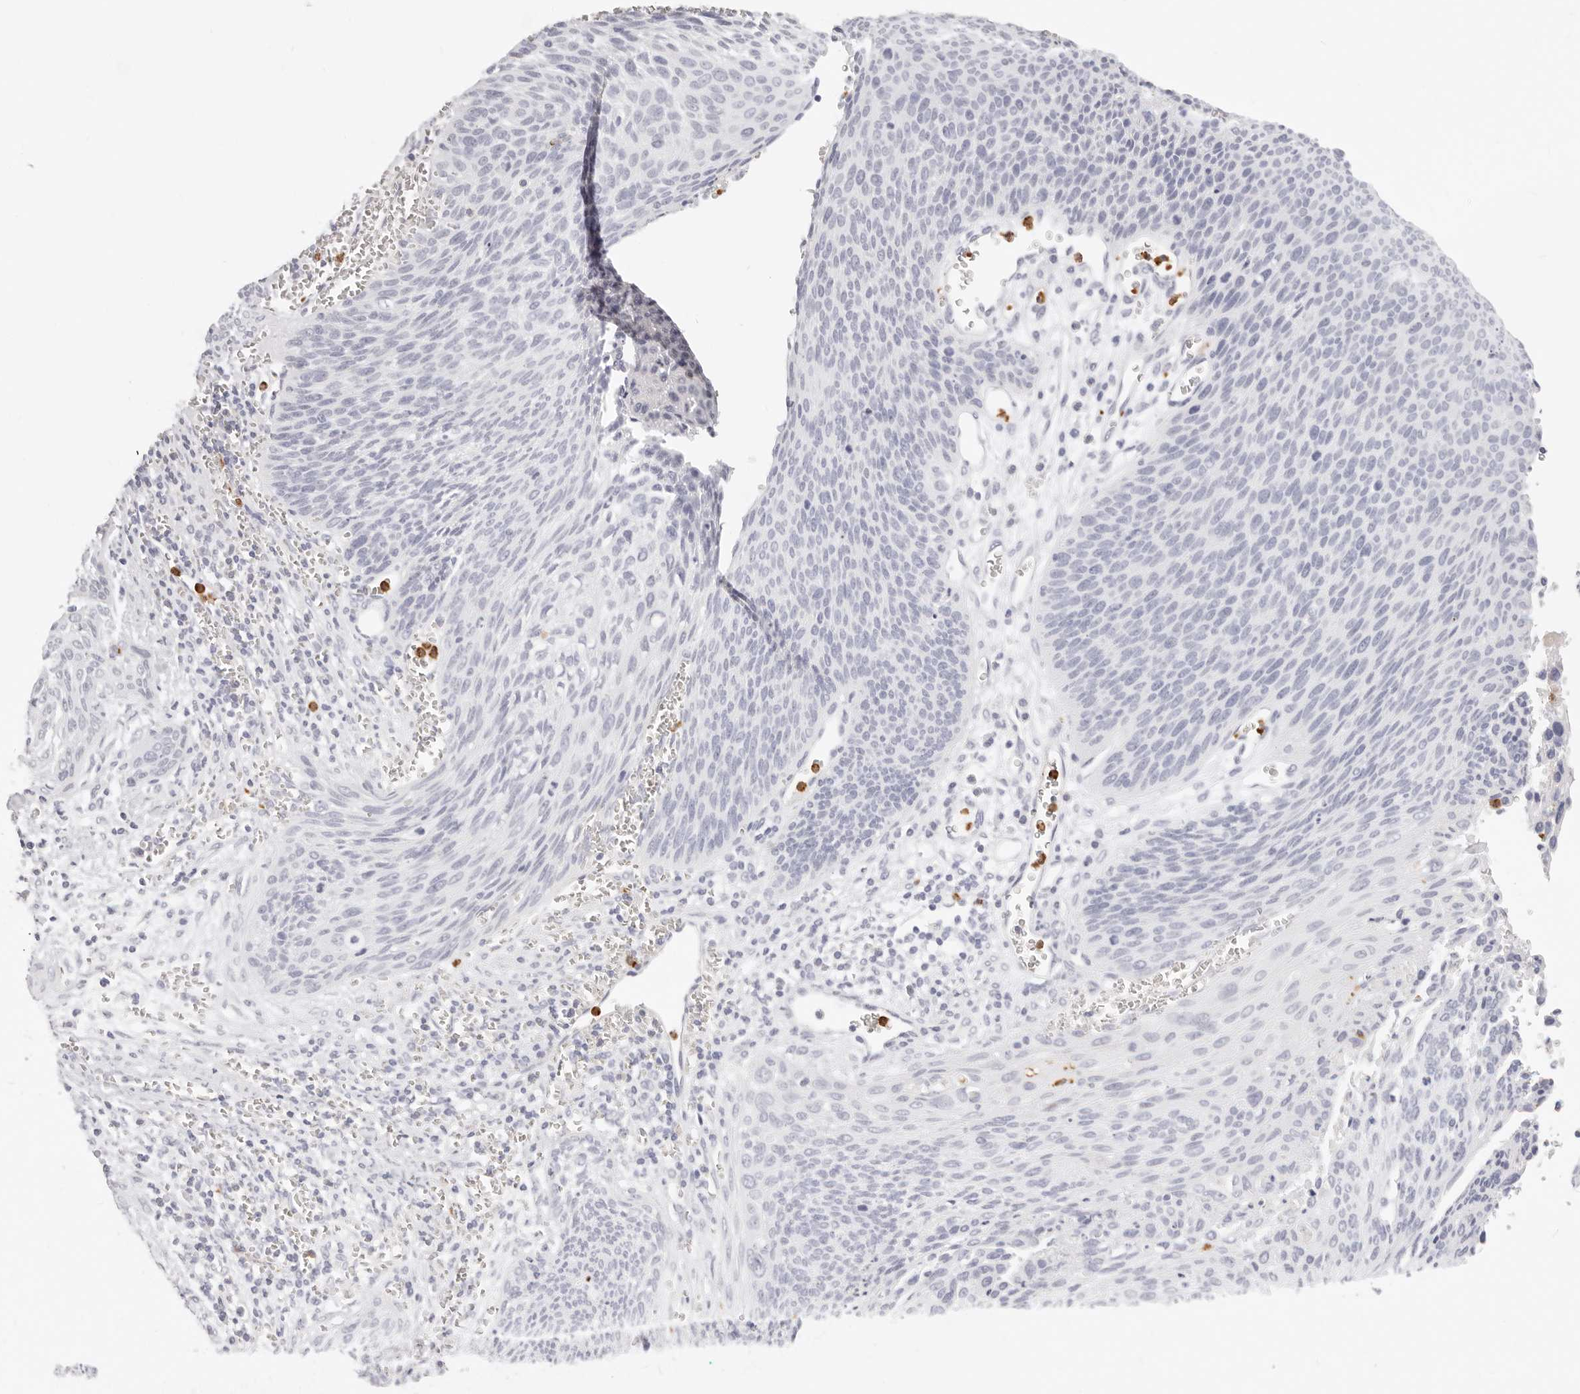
{"staining": {"intensity": "negative", "quantity": "none", "location": "none"}, "tissue": "cervical cancer", "cell_type": "Tumor cells", "image_type": "cancer", "snomed": [{"axis": "morphology", "description": "Squamous cell carcinoma, NOS"}, {"axis": "topography", "description": "Cervix"}], "caption": "Immunohistochemistry micrograph of neoplastic tissue: squamous cell carcinoma (cervical) stained with DAB (3,3'-diaminobenzidine) reveals no significant protein positivity in tumor cells.", "gene": "CAMP", "patient": {"sex": "female", "age": 55}}